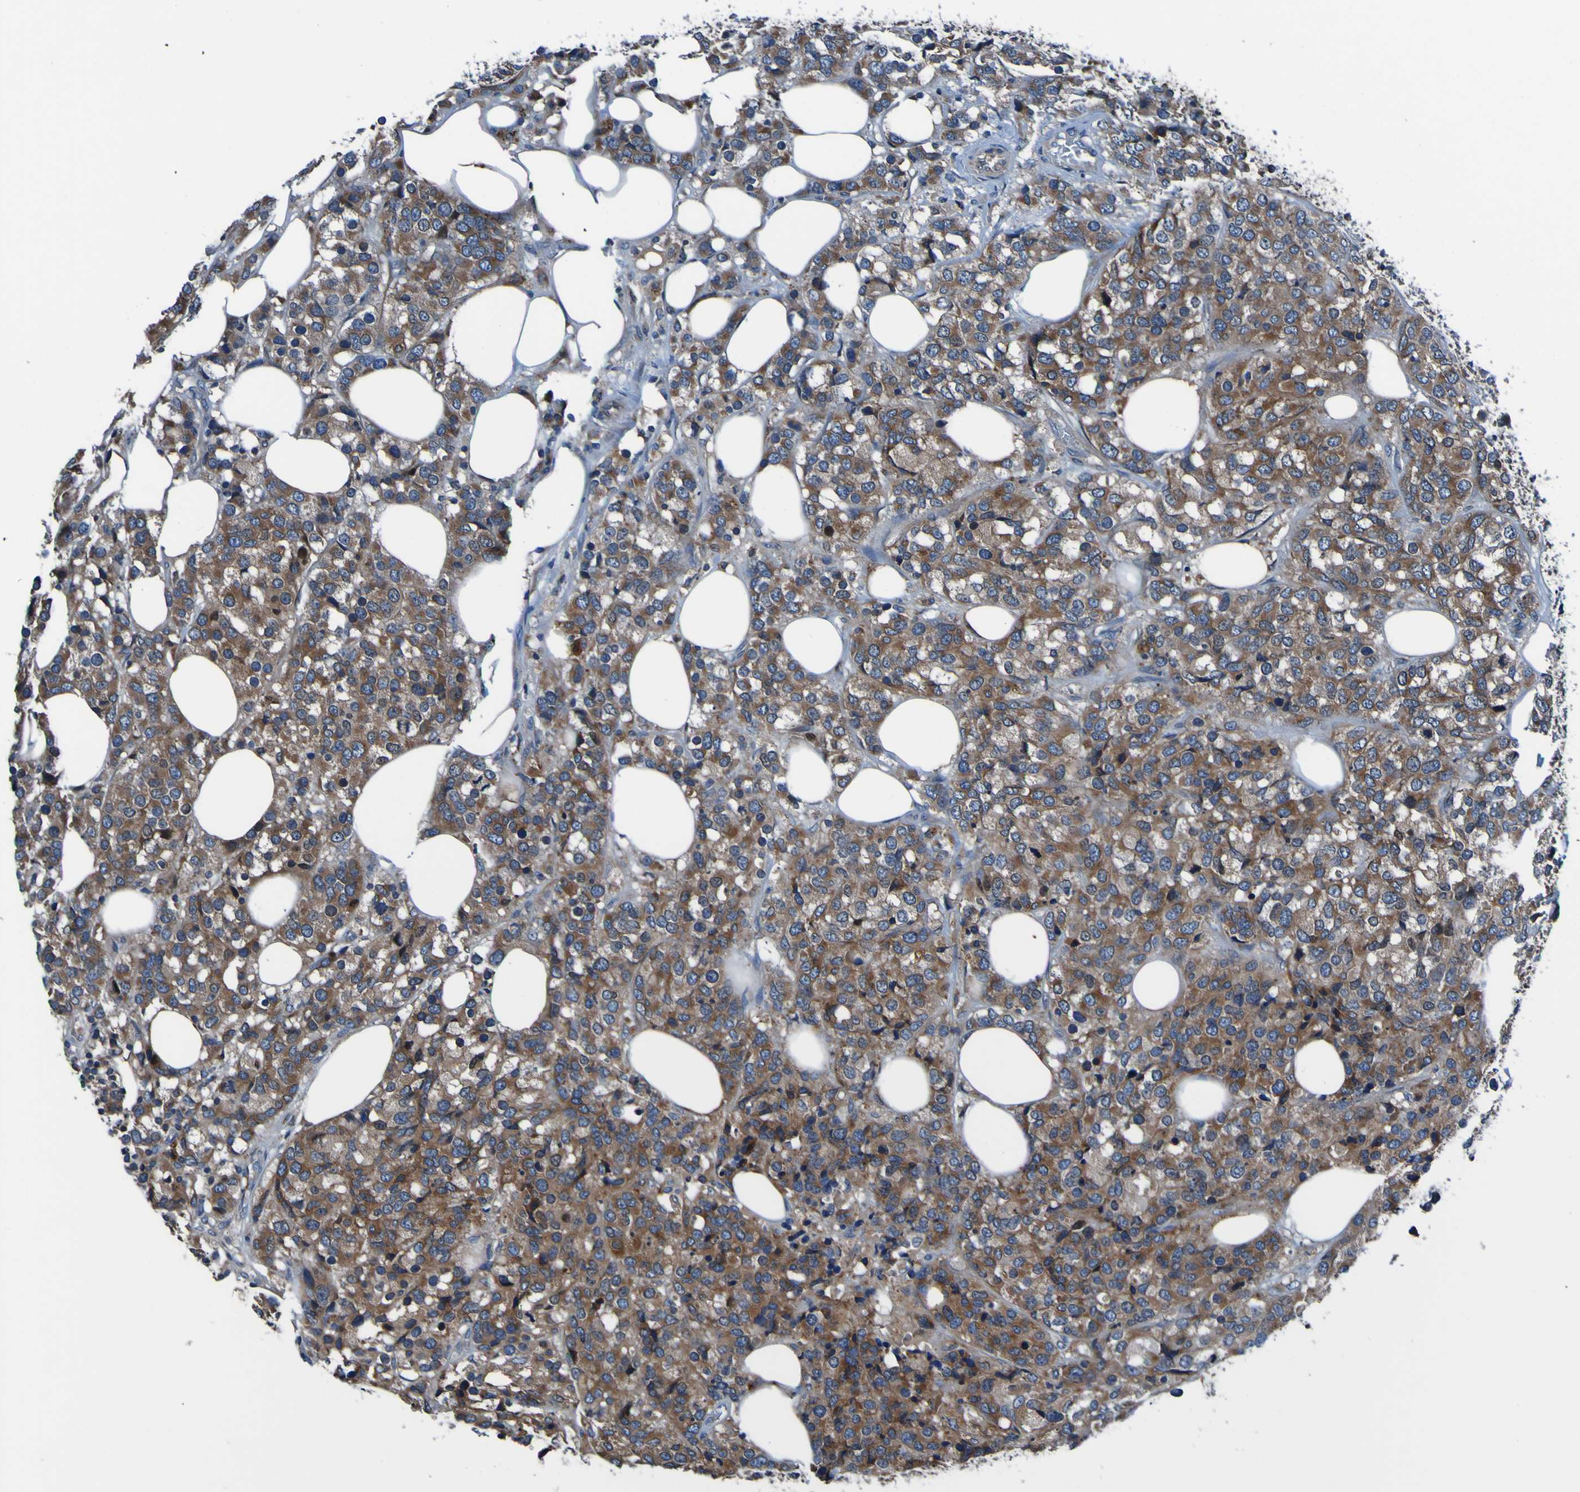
{"staining": {"intensity": "strong", "quantity": ">75%", "location": "cytoplasmic/membranous"}, "tissue": "breast cancer", "cell_type": "Tumor cells", "image_type": "cancer", "snomed": [{"axis": "morphology", "description": "Lobular carcinoma"}, {"axis": "topography", "description": "Breast"}], "caption": "Immunohistochemistry (IHC) histopathology image of human breast cancer (lobular carcinoma) stained for a protein (brown), which demonstrates high levels of strong cytoplasmic/membranous positivity in about >75% of tumor cells.", "gene": "RAB5B", "patient": {"sex": "female", "age": 59}}